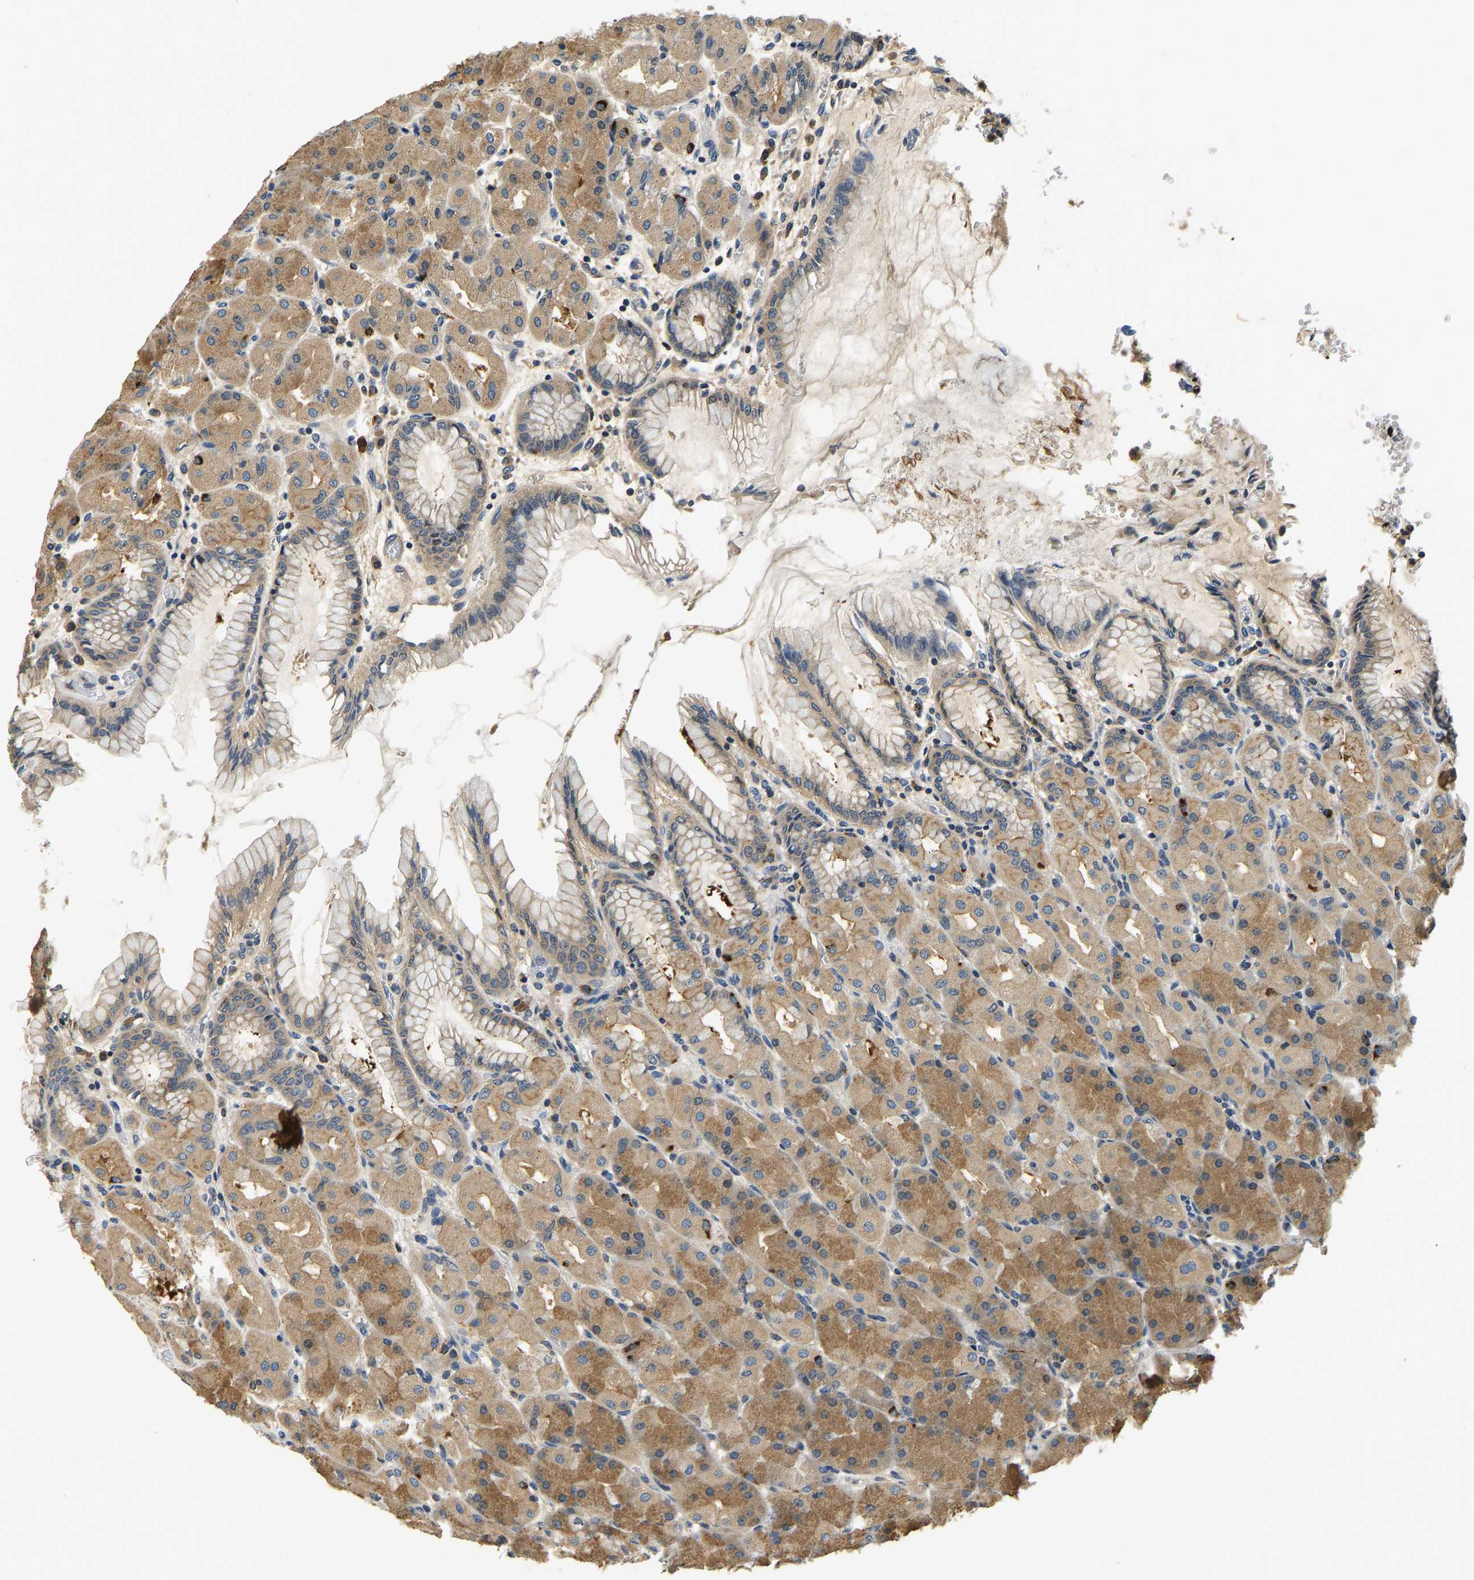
{"staining": {"intensity": "moderate", "quantity": ">75%", "location": "cytoplasmic/membranous"}, "tissue": "stomach", "cell_type": "Glandular cells", "image_type": "normal", "snomed": [{"axis": "morphology", "description": "Normal tissue, NOS"}, {"axis": "topography", "description": "Stomach, upper"}], "caption": "Stomach stained with a brown dye displays moderate cytoplasmic/membranous positive positivity in about >75% of glandular cells.", "gene": "RESF1", "patient": {"sex": "female", "age": 56}}